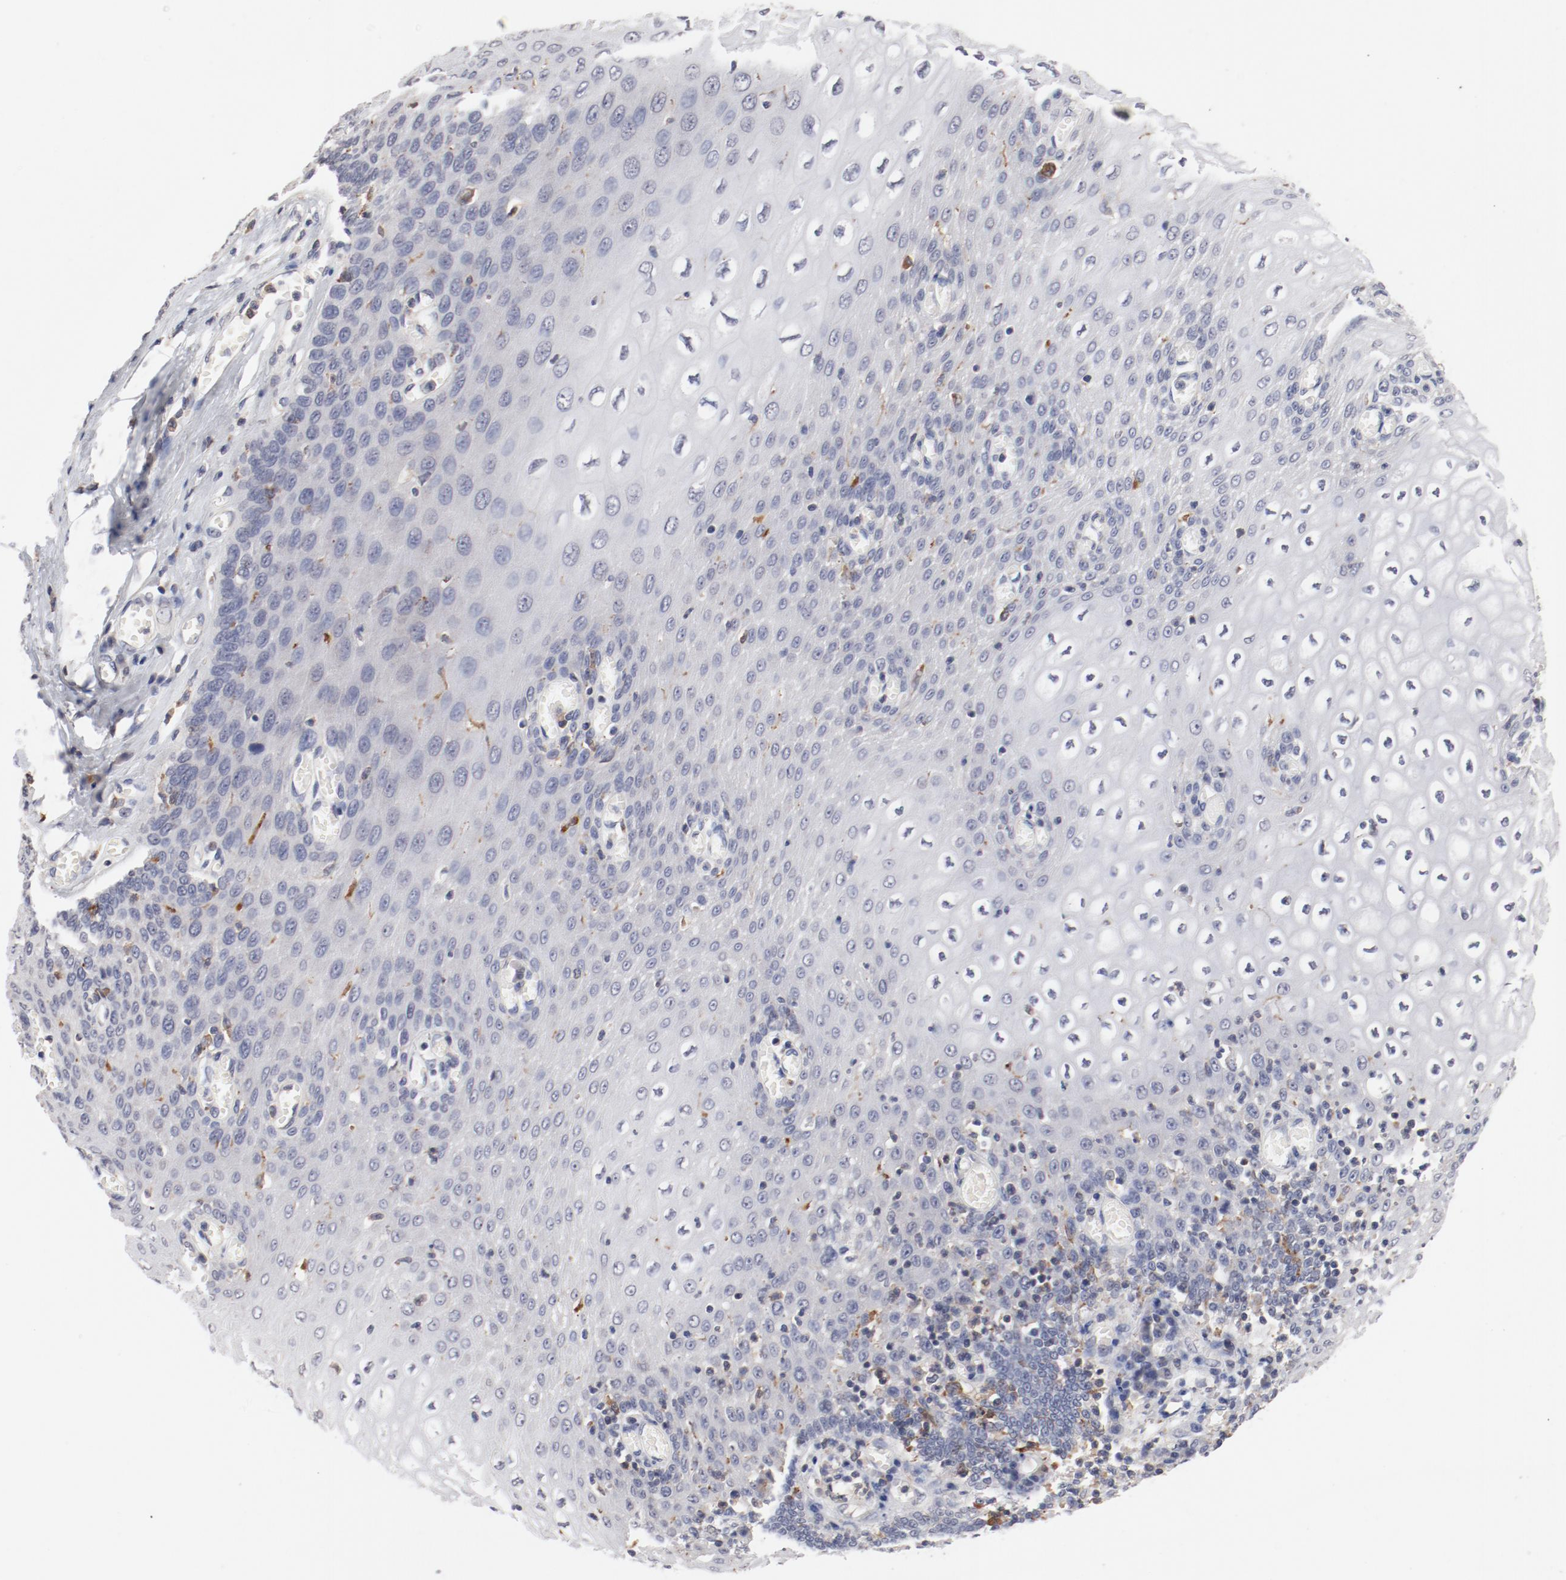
{"staining": {"intensity": "moderate", "quantity": "<25%", "location": "cytoplasmic/membranous"}, "tissue": "esophagus", "cell_type": "Squamous epithelial cells", "image_type": "normal", "snomed": [{"axis": "morphology", "description": "Normal tissue, NOS"}, {"axis": "topography", "description": "Esophagus"}], "caption": "A low amount of moderate cytoplasmic/membranous positivity is present in approximately <25% of squamous epithelial cells in unremarkable esophagus.", "gene": "CBL", "patient": {"sex": "male", "age": 65}}